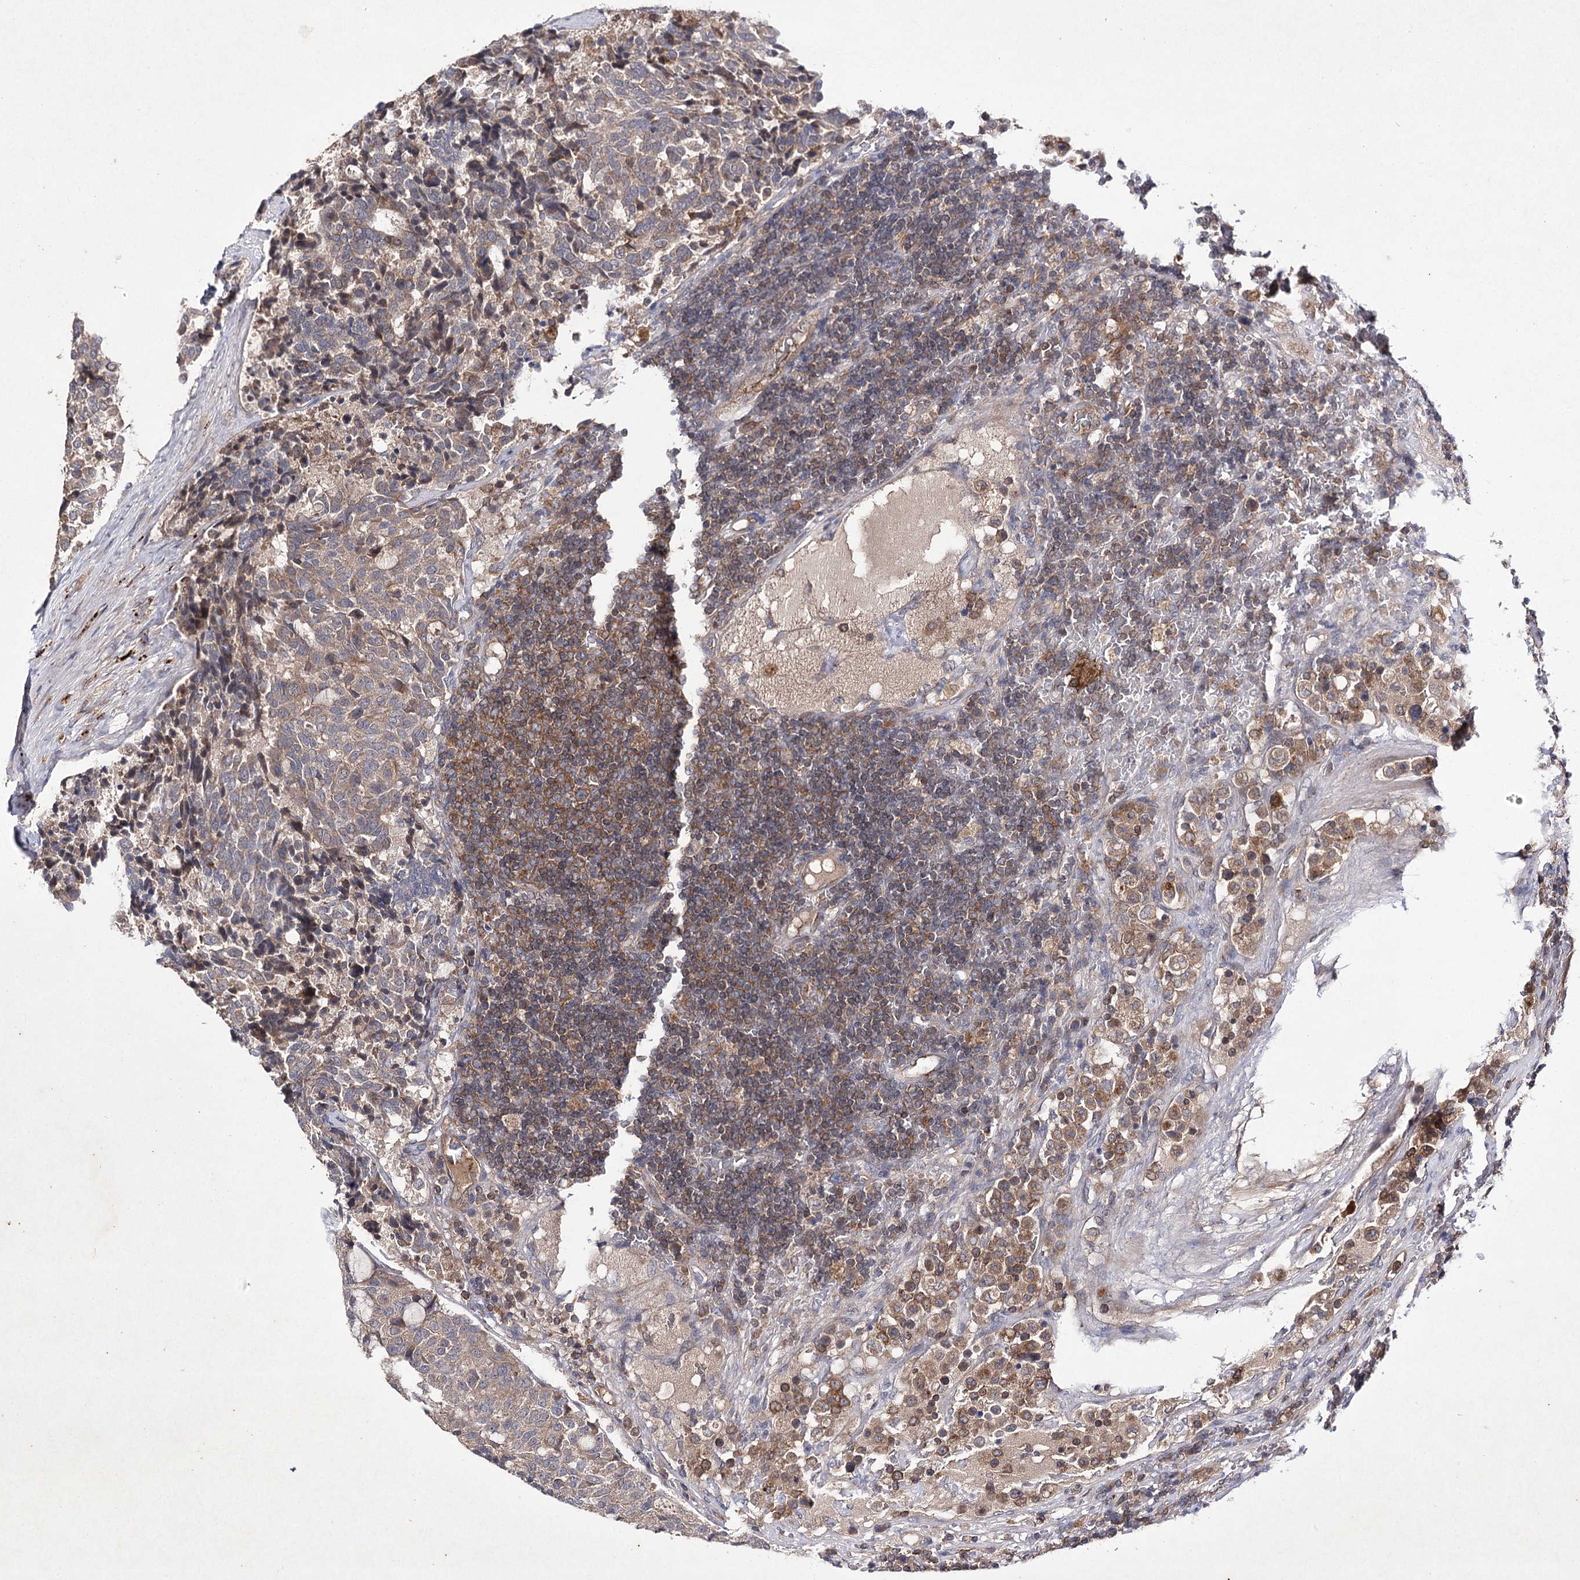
{"staining": {"intensity": "moderate", "quantity": ">75%", "location": "cytoplasmic/membranous"}, "tissue": "carcinoid", "cell_type": "Tumor cells", "image_type": "cancer", "snomed": [{"axis": "morphology", "description": "Carcinoid, malignant, NOS"}, {"axis": "topography", "description": "Pancreas"}], "caption": "Tumor cells exhibit medium levels of moderate cytoplasmic/membranous staining in about >75% of cells in human carcinoid.", "gene": "BCR", "patient": {"sex": "female", "age": 54}}